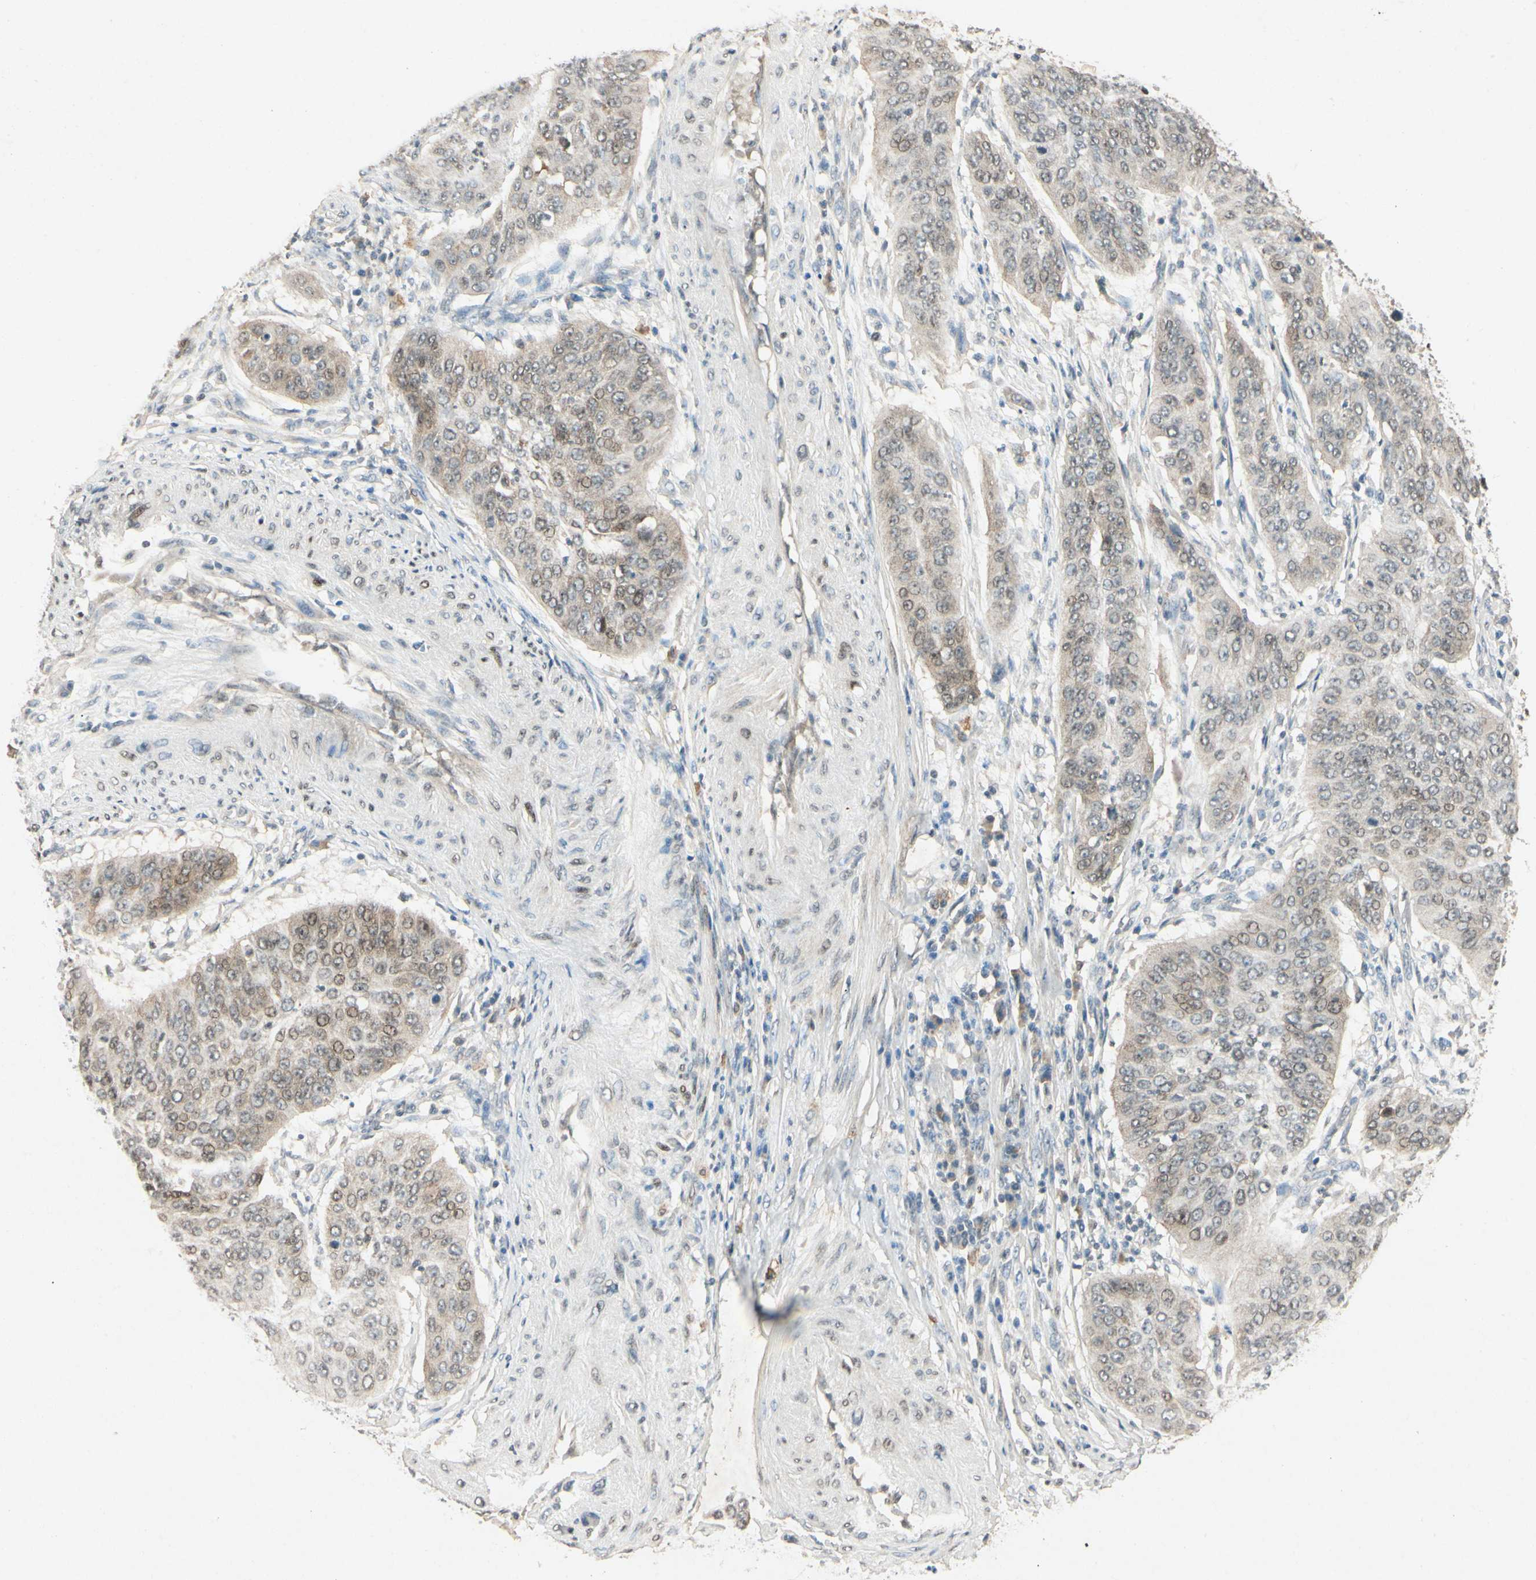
{"staining": {"intensity": "weak", "quantity": "25%-75%", "location": "cytoplasmic/membranous,nuclear"}, "tissue": "cervical cancer", "cell_type": "Tumor cells", "image_type": "cancer", "snomed": [{"axis": "morphology", "description": "Normal tissue, NOS"}, {"axis": "morphology", "description": "Squamous cell carcinoma, NOS"}, {"axis": "topography", "description": "Cervix"}], "caption": "This image displays IHC staining of cervical cancer (squamous cell carcinoma), with low weak cytoplasmic/membranous and nuclear positivity in approximately 25%-75% of tumor cells.", "gene": "HSPA1B", "patient": {"sex": "female", "age": 39}}